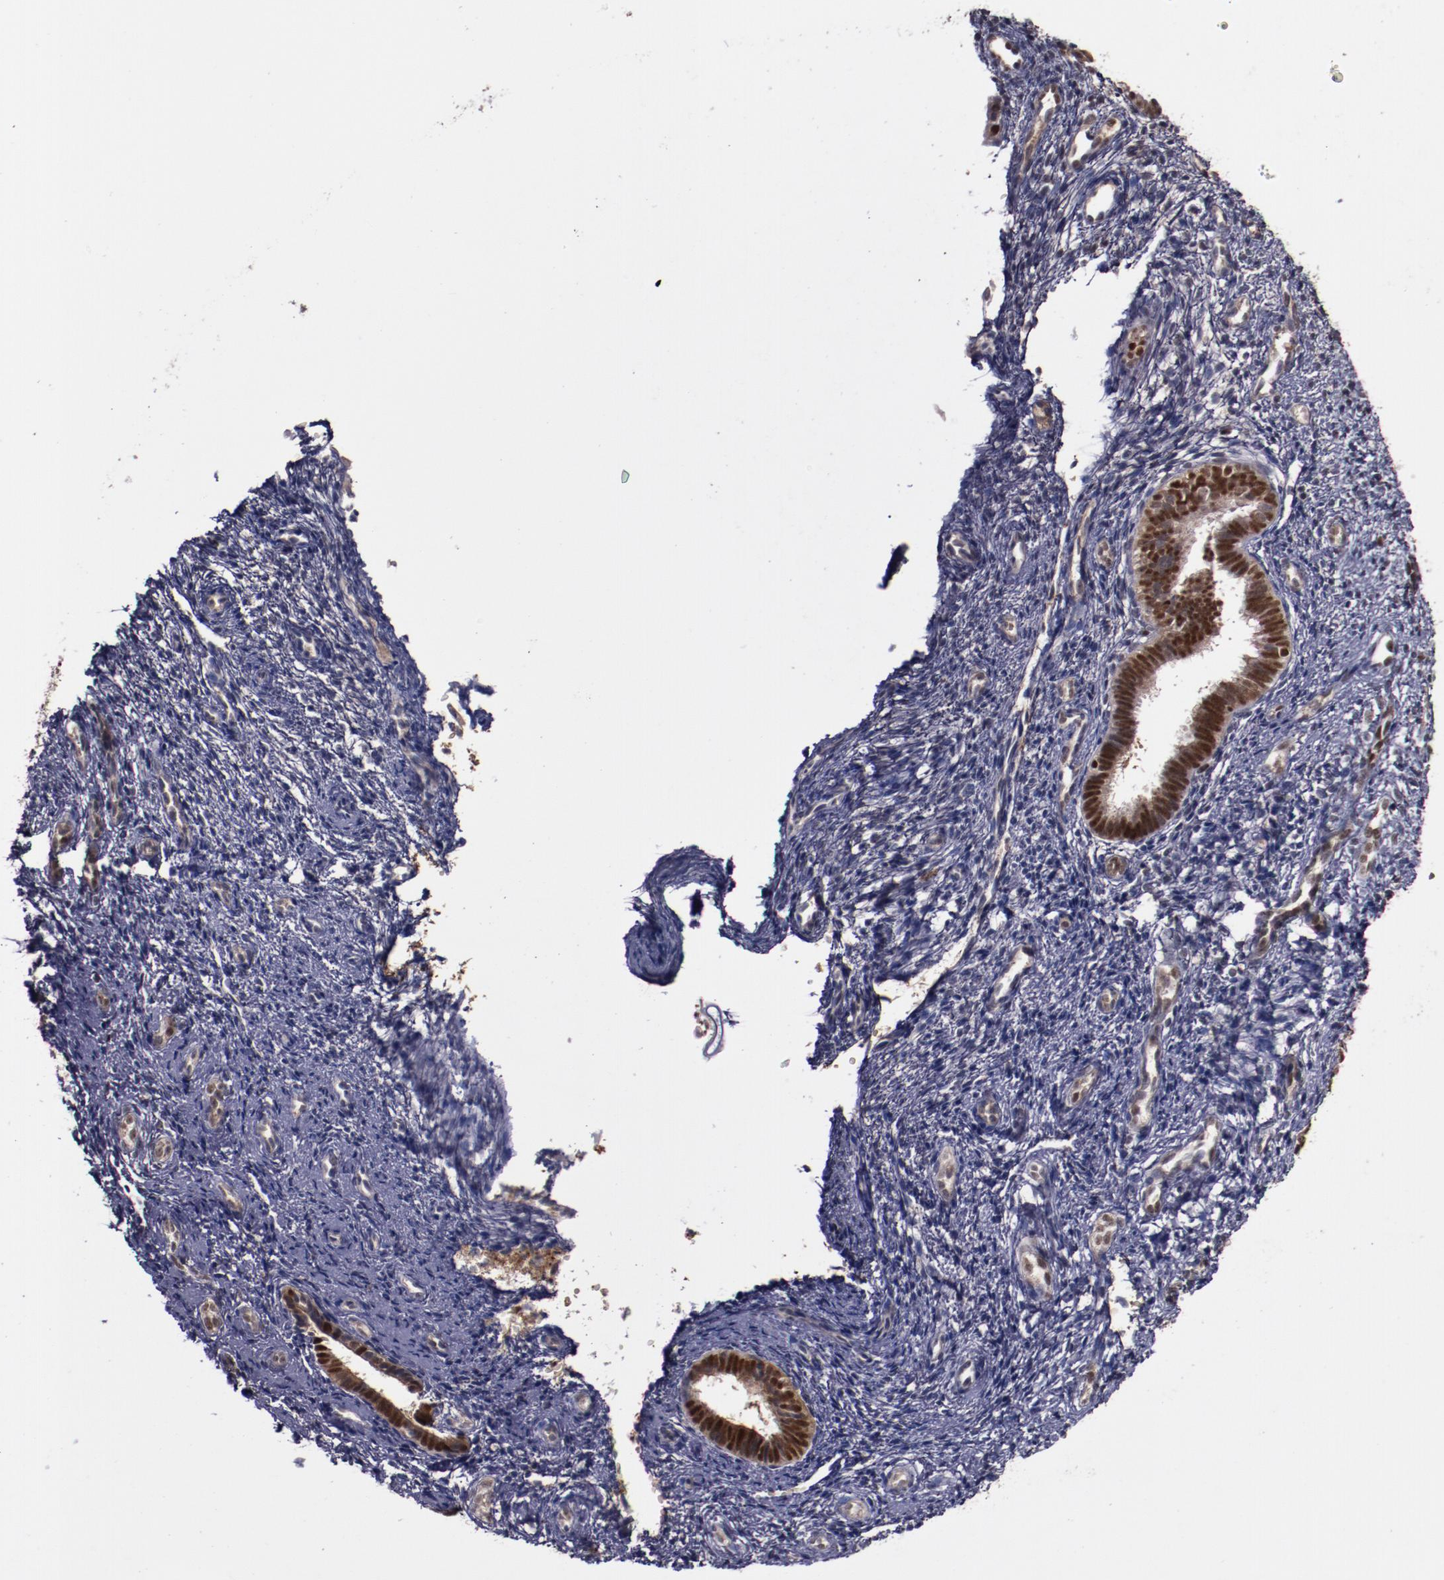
{"staining": {"intensity": "moderate", "quantity": "<25%", "location": "nuclear"}, "tissue": "endometrium", "cell_type": "Cells in endometrial stroma", "image_type": "normal", "snomed": [{"axis": "morphology", "description": "Normal tissue, NOS"}, {"axis": "topography", "description": "Endometrium"}], "caption": "Endometrium stained with IHC displays moderate nuclear expression in approximately <25% of cells in endometrial stroma. (DAB (3,3'-diaminobenzidine) IHC, brown staining for protein, blue staining for nuclei).", "gene": "CHEK2", "patient": {"sex": "female", "age": 27}}